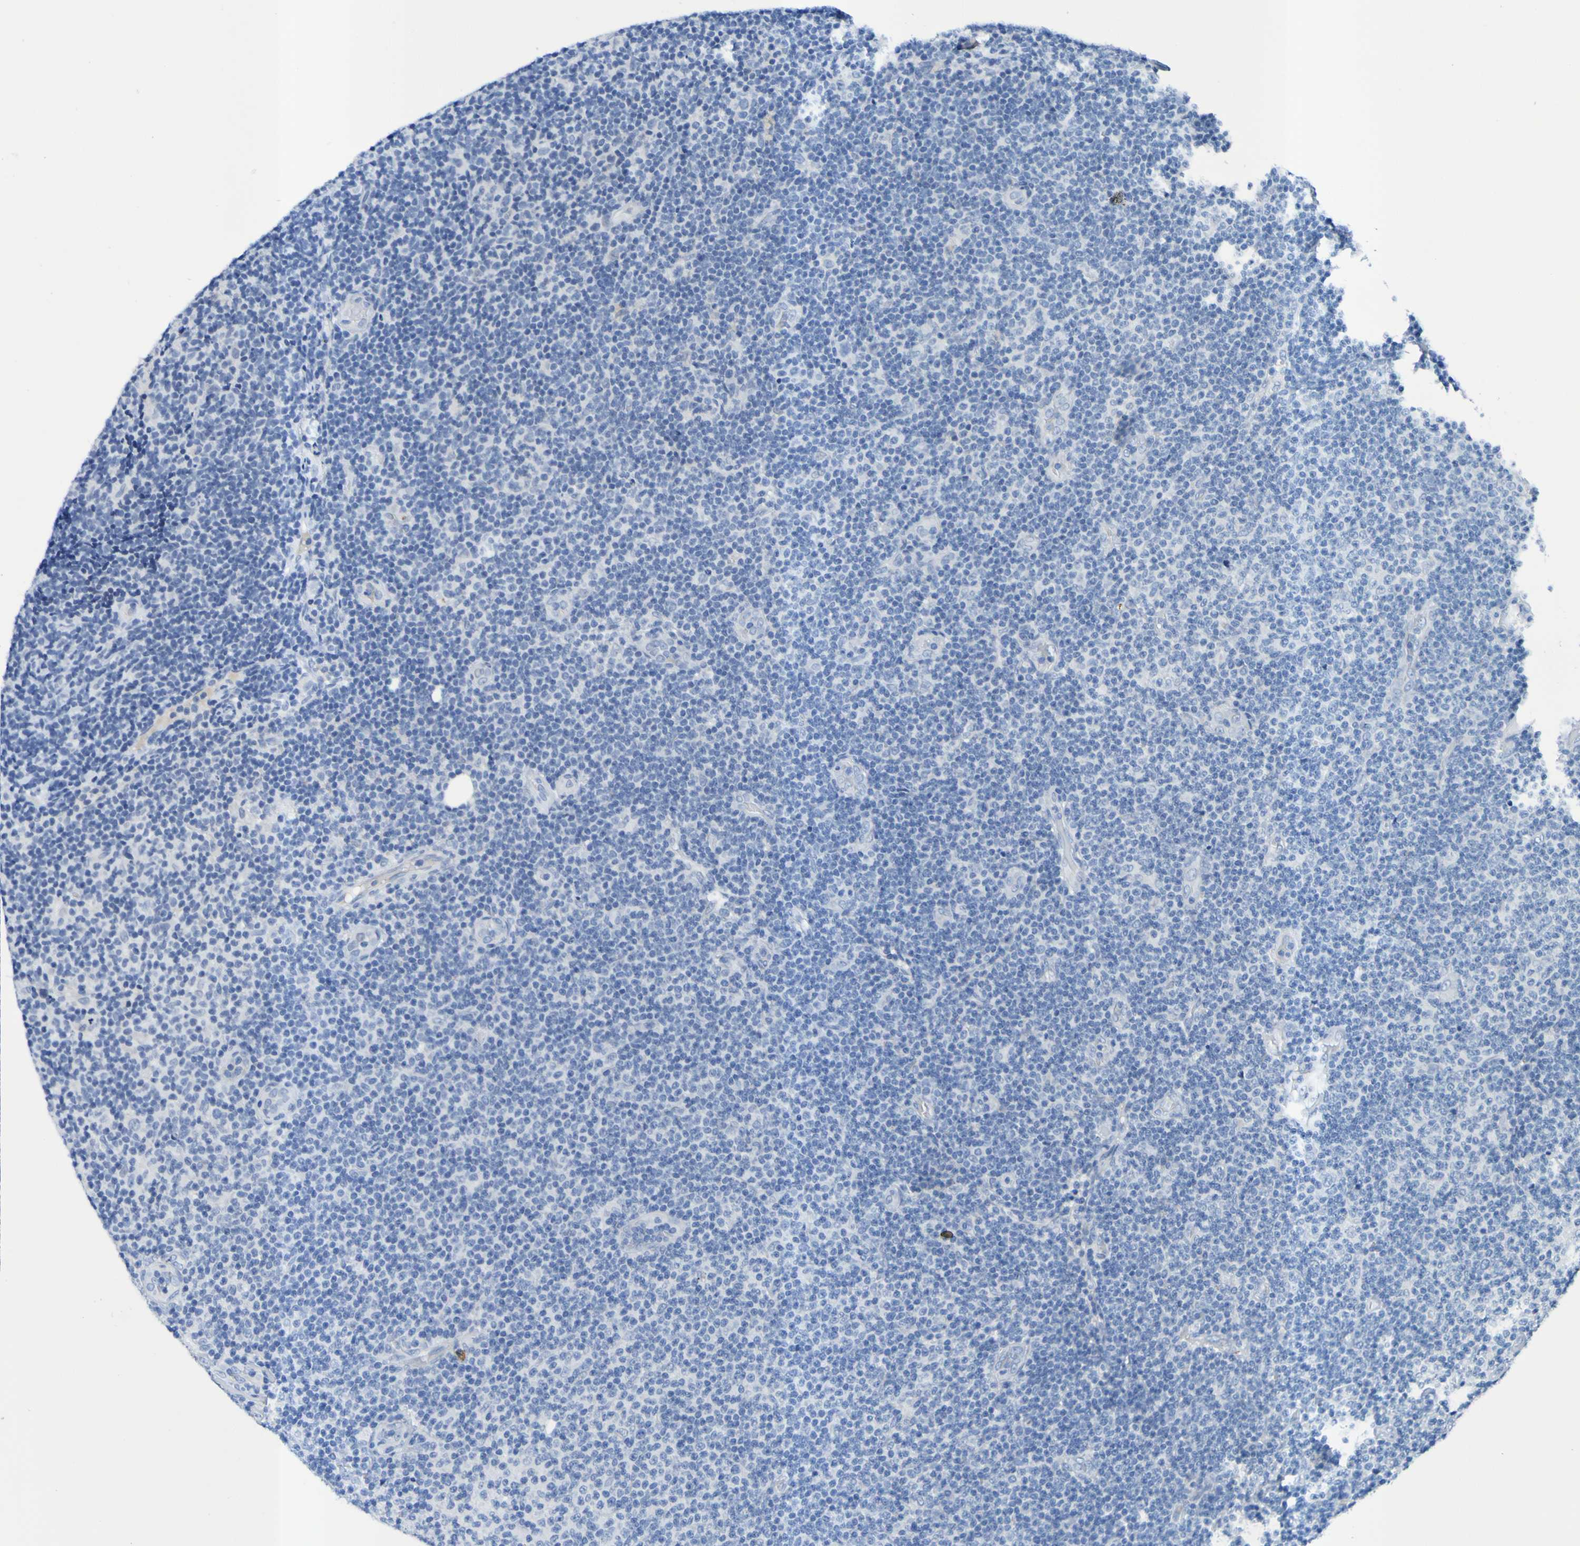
{"staining": {"intensity": "negative", "quantity": "none", "location": "none"}, "tissue": "lymphoma", "cell_type": "Tumor cells", "image_type": "cancer", "snomed": [{"axis": "morphology", "description": "Malignant lymphoma, non-Hodgkin's type, Low grade"}, {"axis": "topography", "description": "Lymph node"}], "caption": "Human lymphoma stained for a protein using IHC shows no expression in tumor cells.", "gene": "VMA21", "patient": {"sex": "male", "age": 83}}